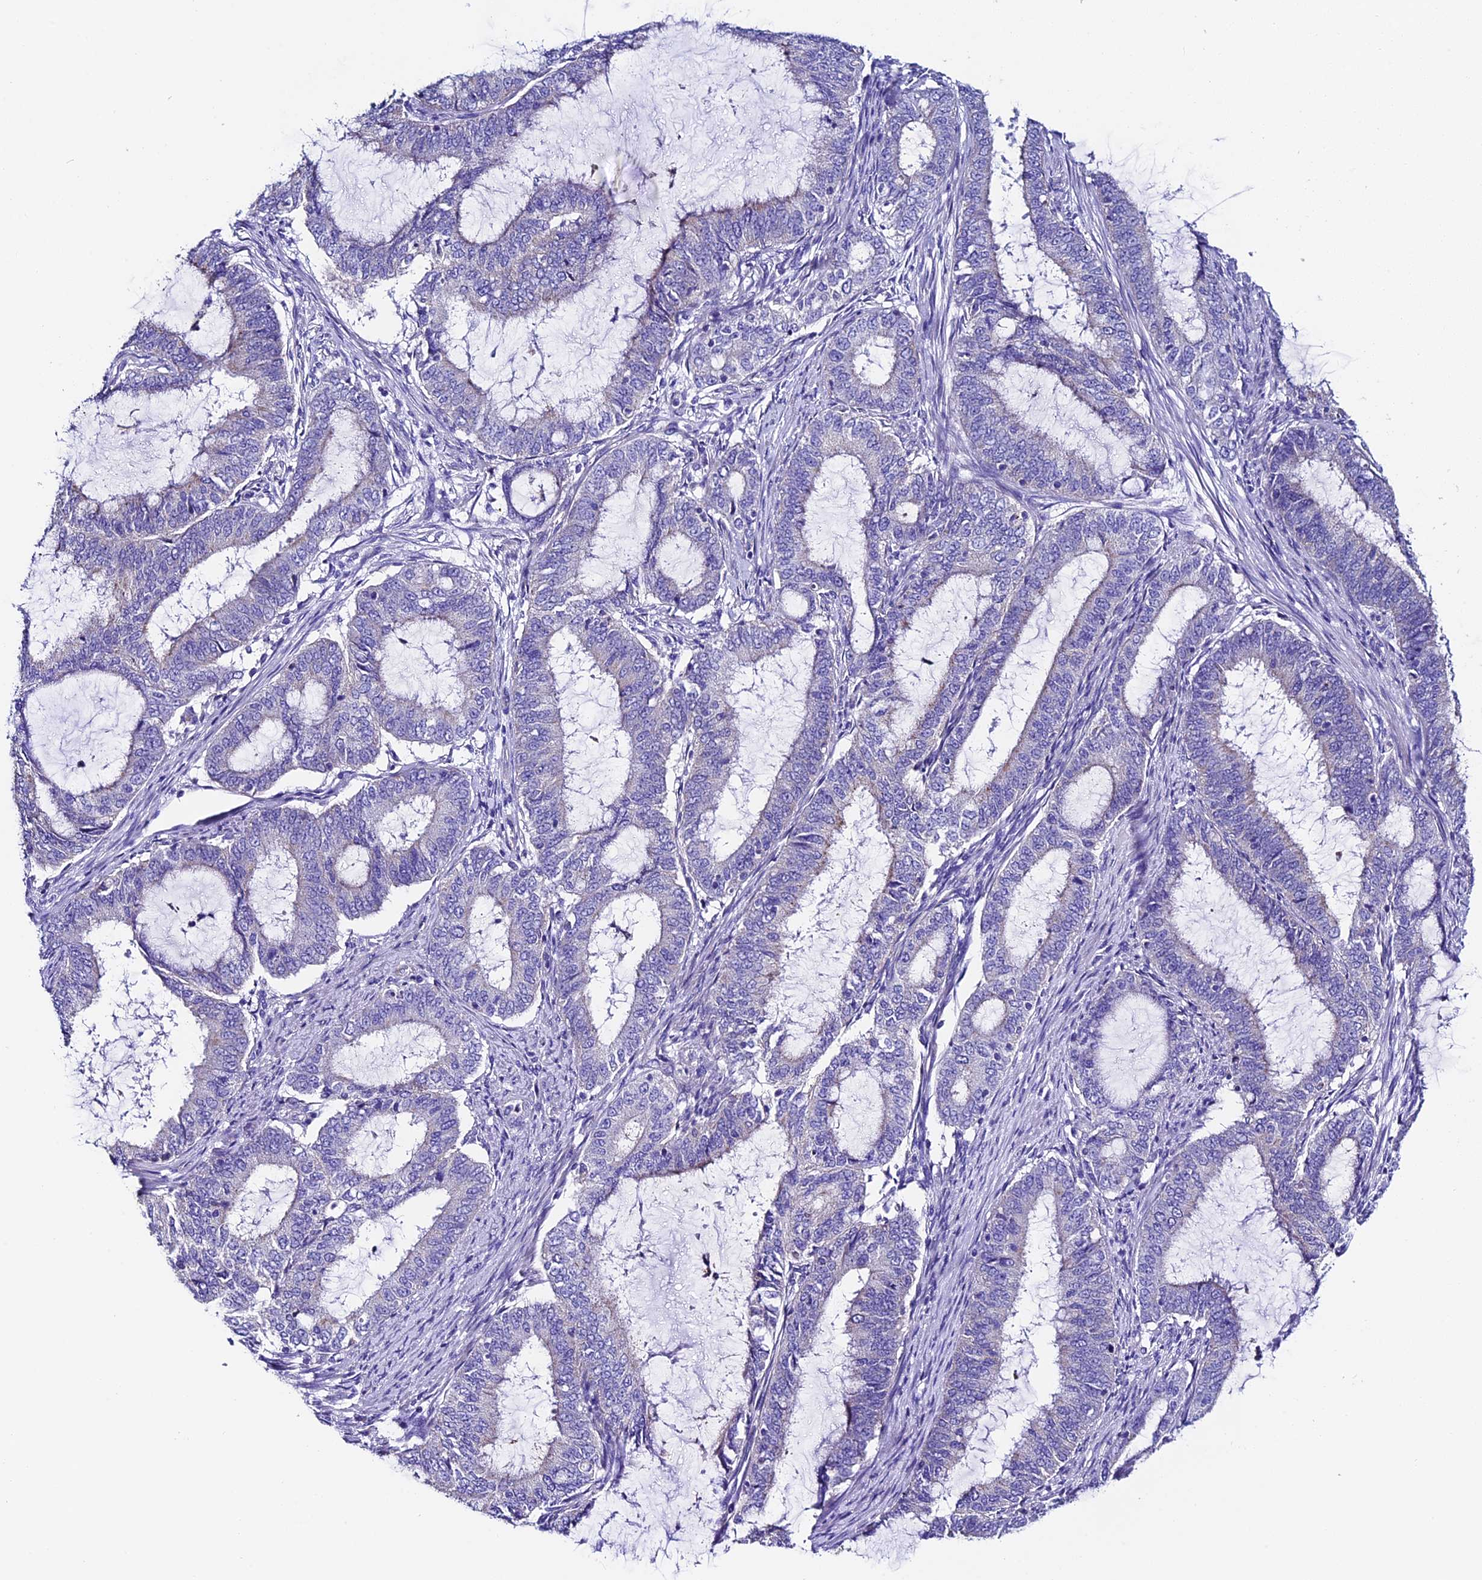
{"staining": {"intensity": "negative", "quantity": "none", "location": "none"}, "tissue": "endometrial cancer", "cell_type": "Tumor cells", "image_type": "cancer", "snomed": [{"axis": "morphology", "description": "Adenocarcinoma, NOS"}, {"axis": "topography", "description": "Endometrium"}], "caption": "Immunohistochemical staining of human adenocarcinoma (endometrial) shows no significant staining in tumor cells. (Stains: DAB (3,3'-diaminobenzidine) immunohistochemistry with hematoxylin counter stain, Microscopy: brightfield microscopy at high magnification).", "gene": "COMTD1", "patient": {"sex": "female", "age": 51}}